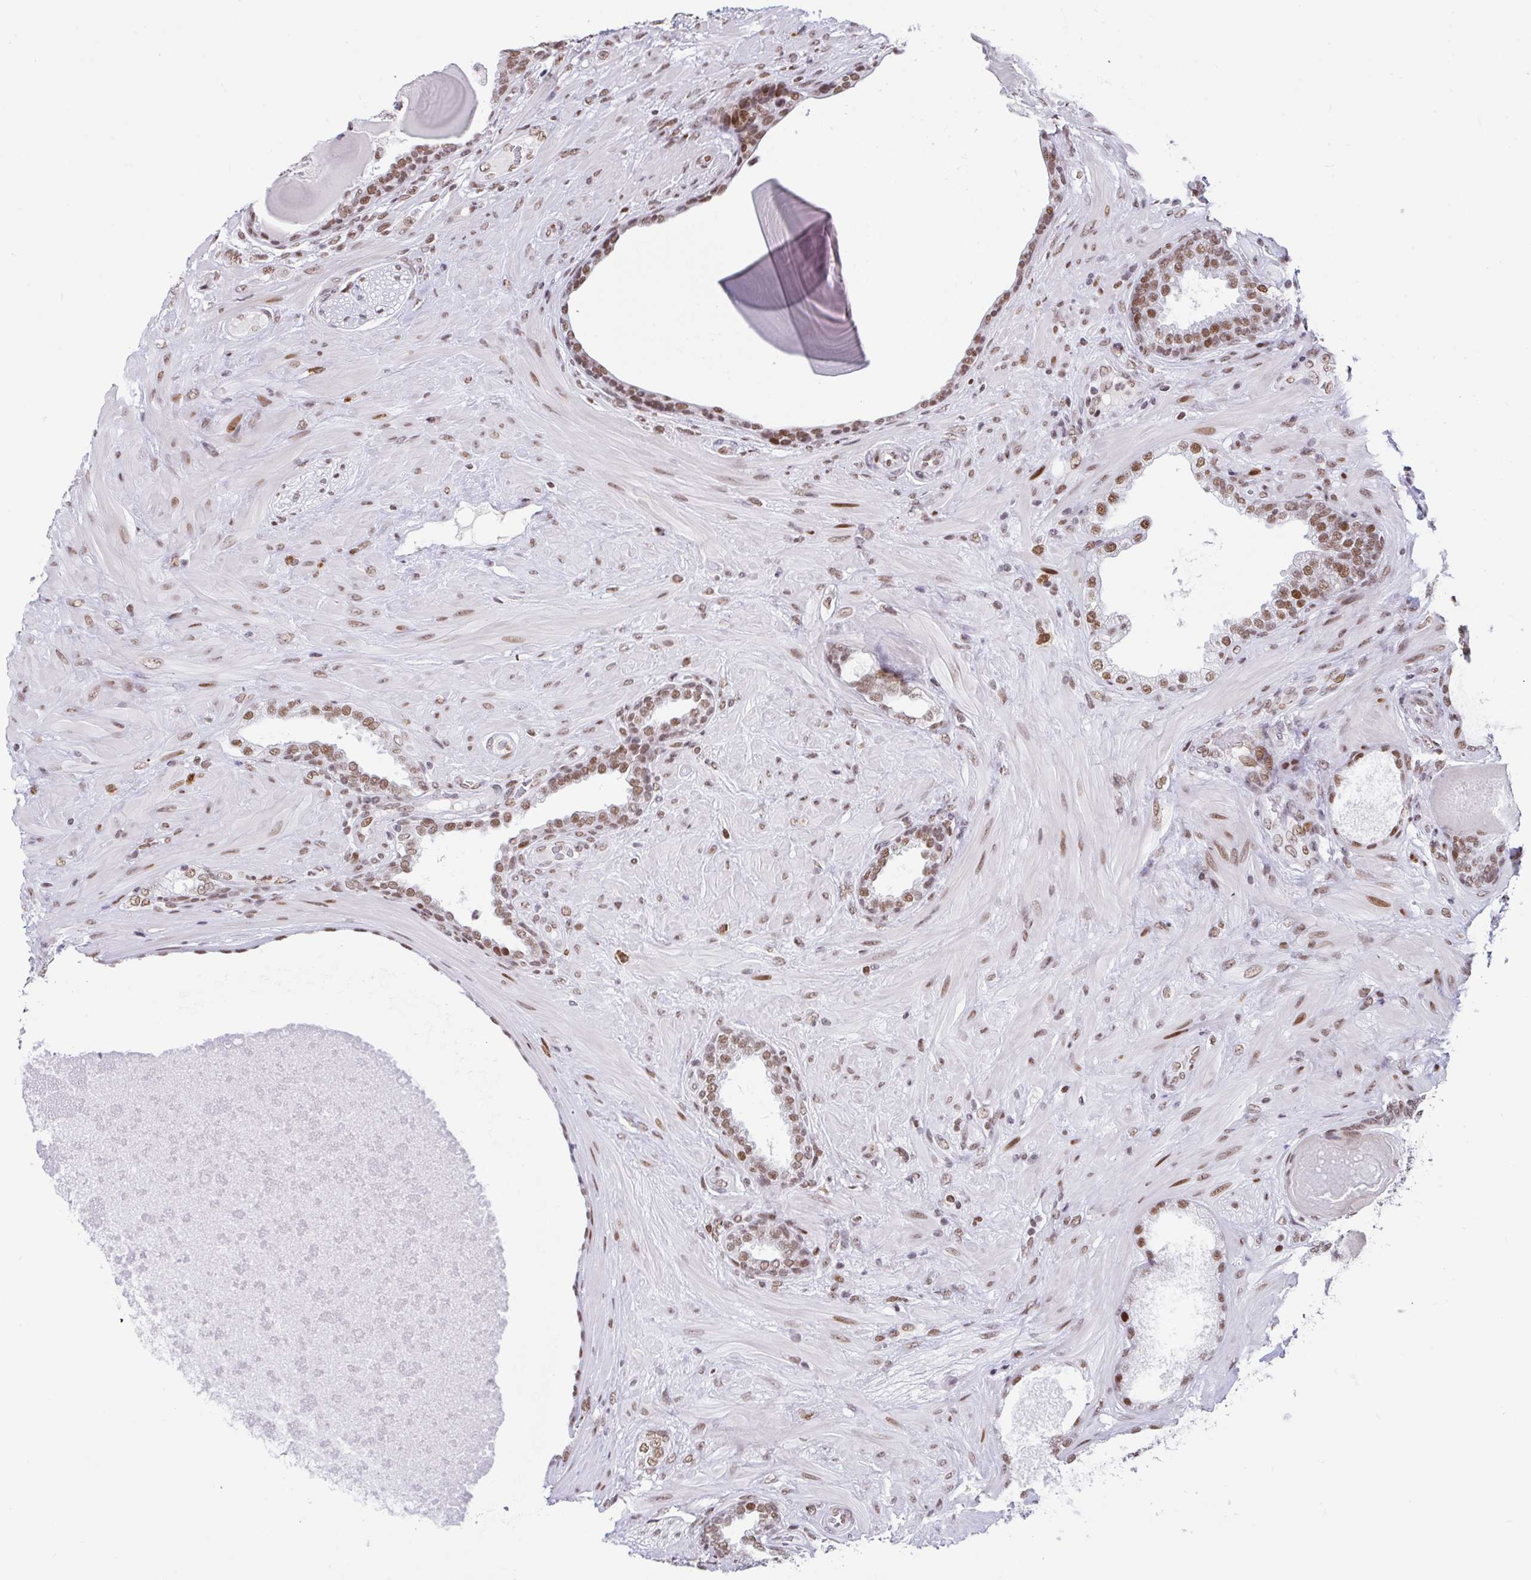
{"staining": {"intensity": "moderate", "quantity": ">75%", "location": "nuclear"}, "tissue": "prostate cancer", "cell_type": "Tumor cells", "image_type": "cancer", "snomed": [{"axis": "morphology", "description": "Adenocarcinoma, High grade"}, {"axis": "topography", "description": "Prostate"}], "caption": "Tumor cells reveal moderate nuclear staining in about >75% of cells in adenocarcinoma (high-grade) (prostate). The staining was performed using DAB (3,3'-diaminobenzidine) to visualize the protein expression in brown, while the nuclei were stained in blue with hematoxylin (Magnification: 20x).", "gene": "CLP1", "patient": {"sex": "male", "age": 62}}